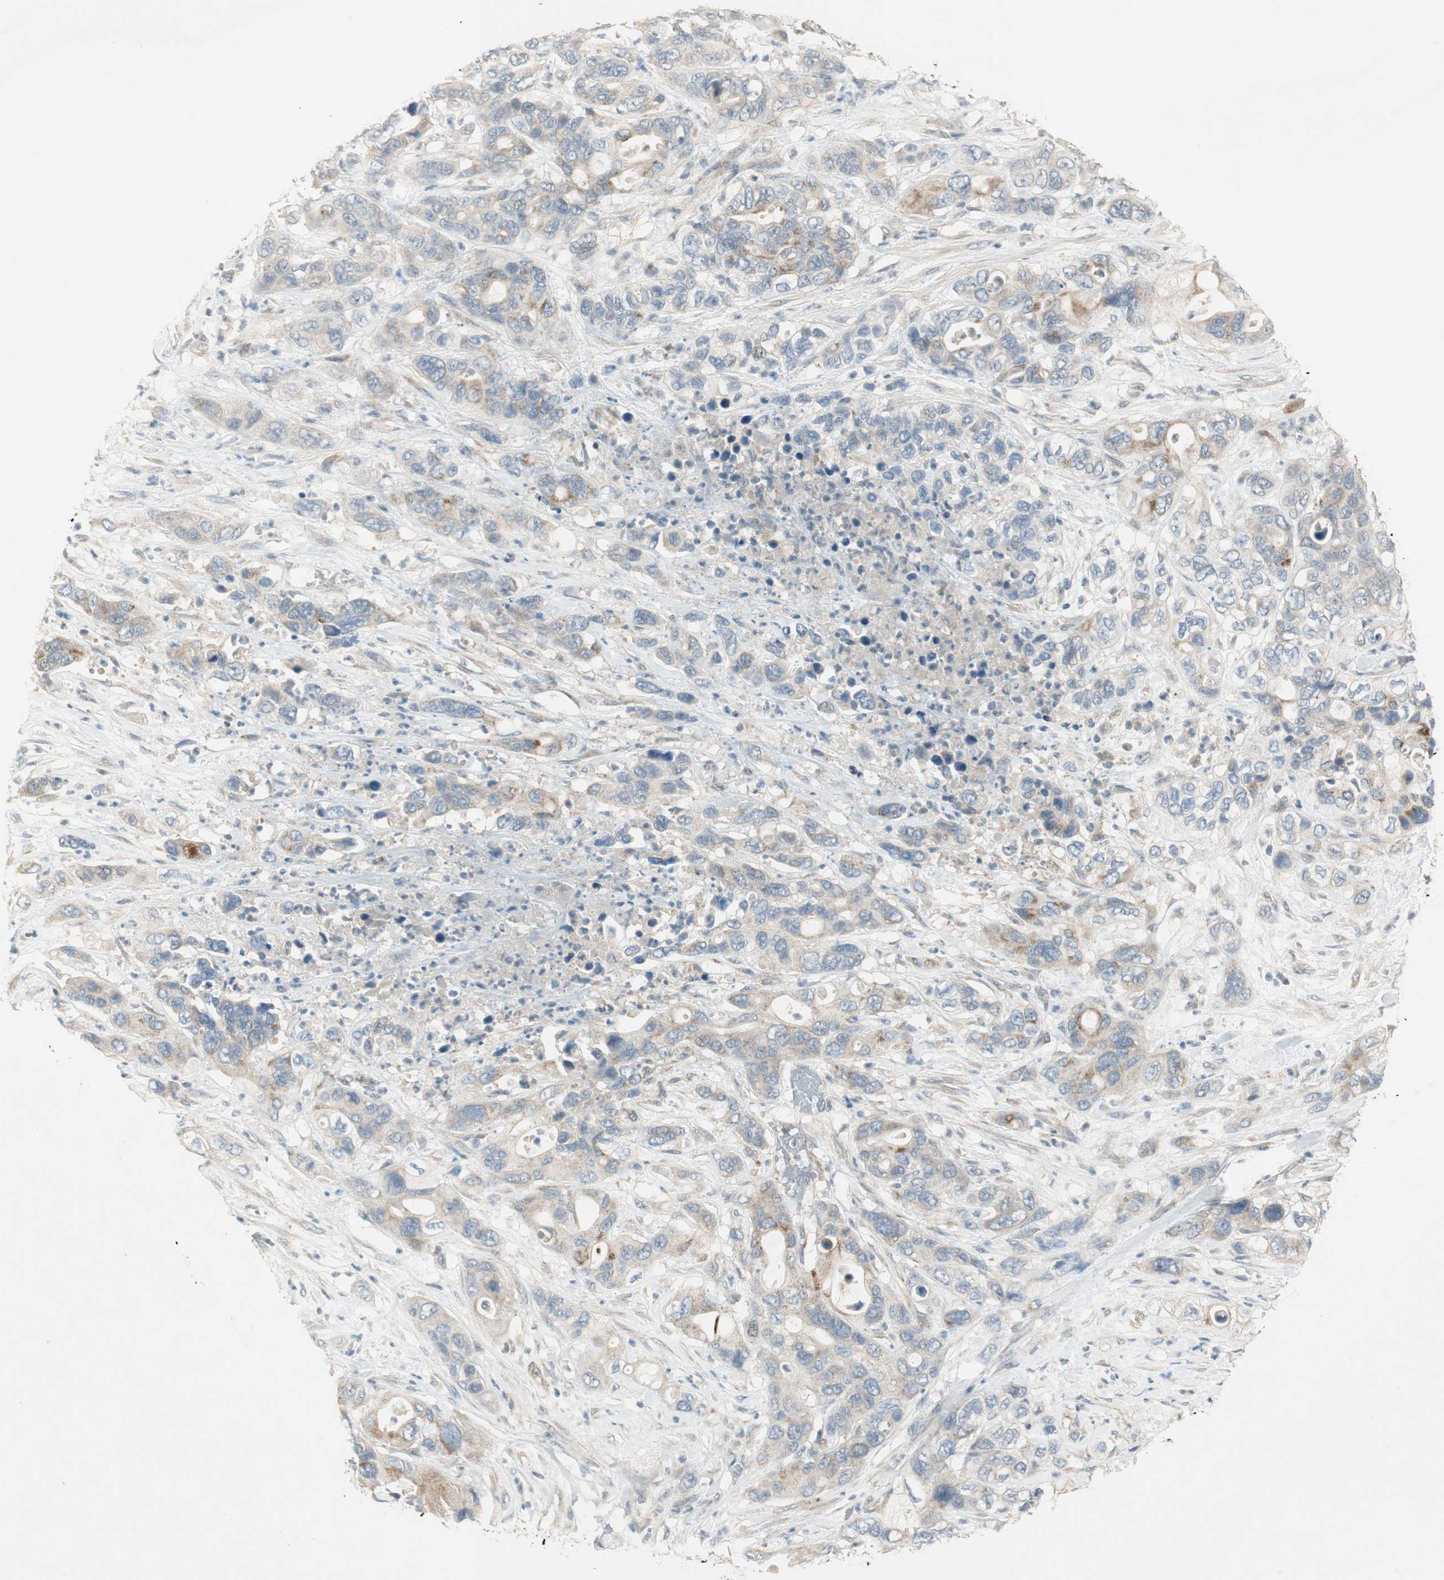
{"staining": {"intensity": "moderate", "quantity": "<25%", "location": "cytoplasmic/membranous"}, "tissue": "pancreatic cancer", "cell_type": "Tumor cells", "image_type": "cancer", "snomed": [{"axis": "morphology", "description": "Adenocarcinoma, NOS"}, {"axis": "topography", "description": "Pancreas"}], "caption": "Protein positivity by immunohistochemistry shows moderate cytoplasmic/membranous positivity in approximately <25% of tumor cells in pancreatic cancer.", "gene": "USP2", "patient": {"sex": "female", "age": 71}}